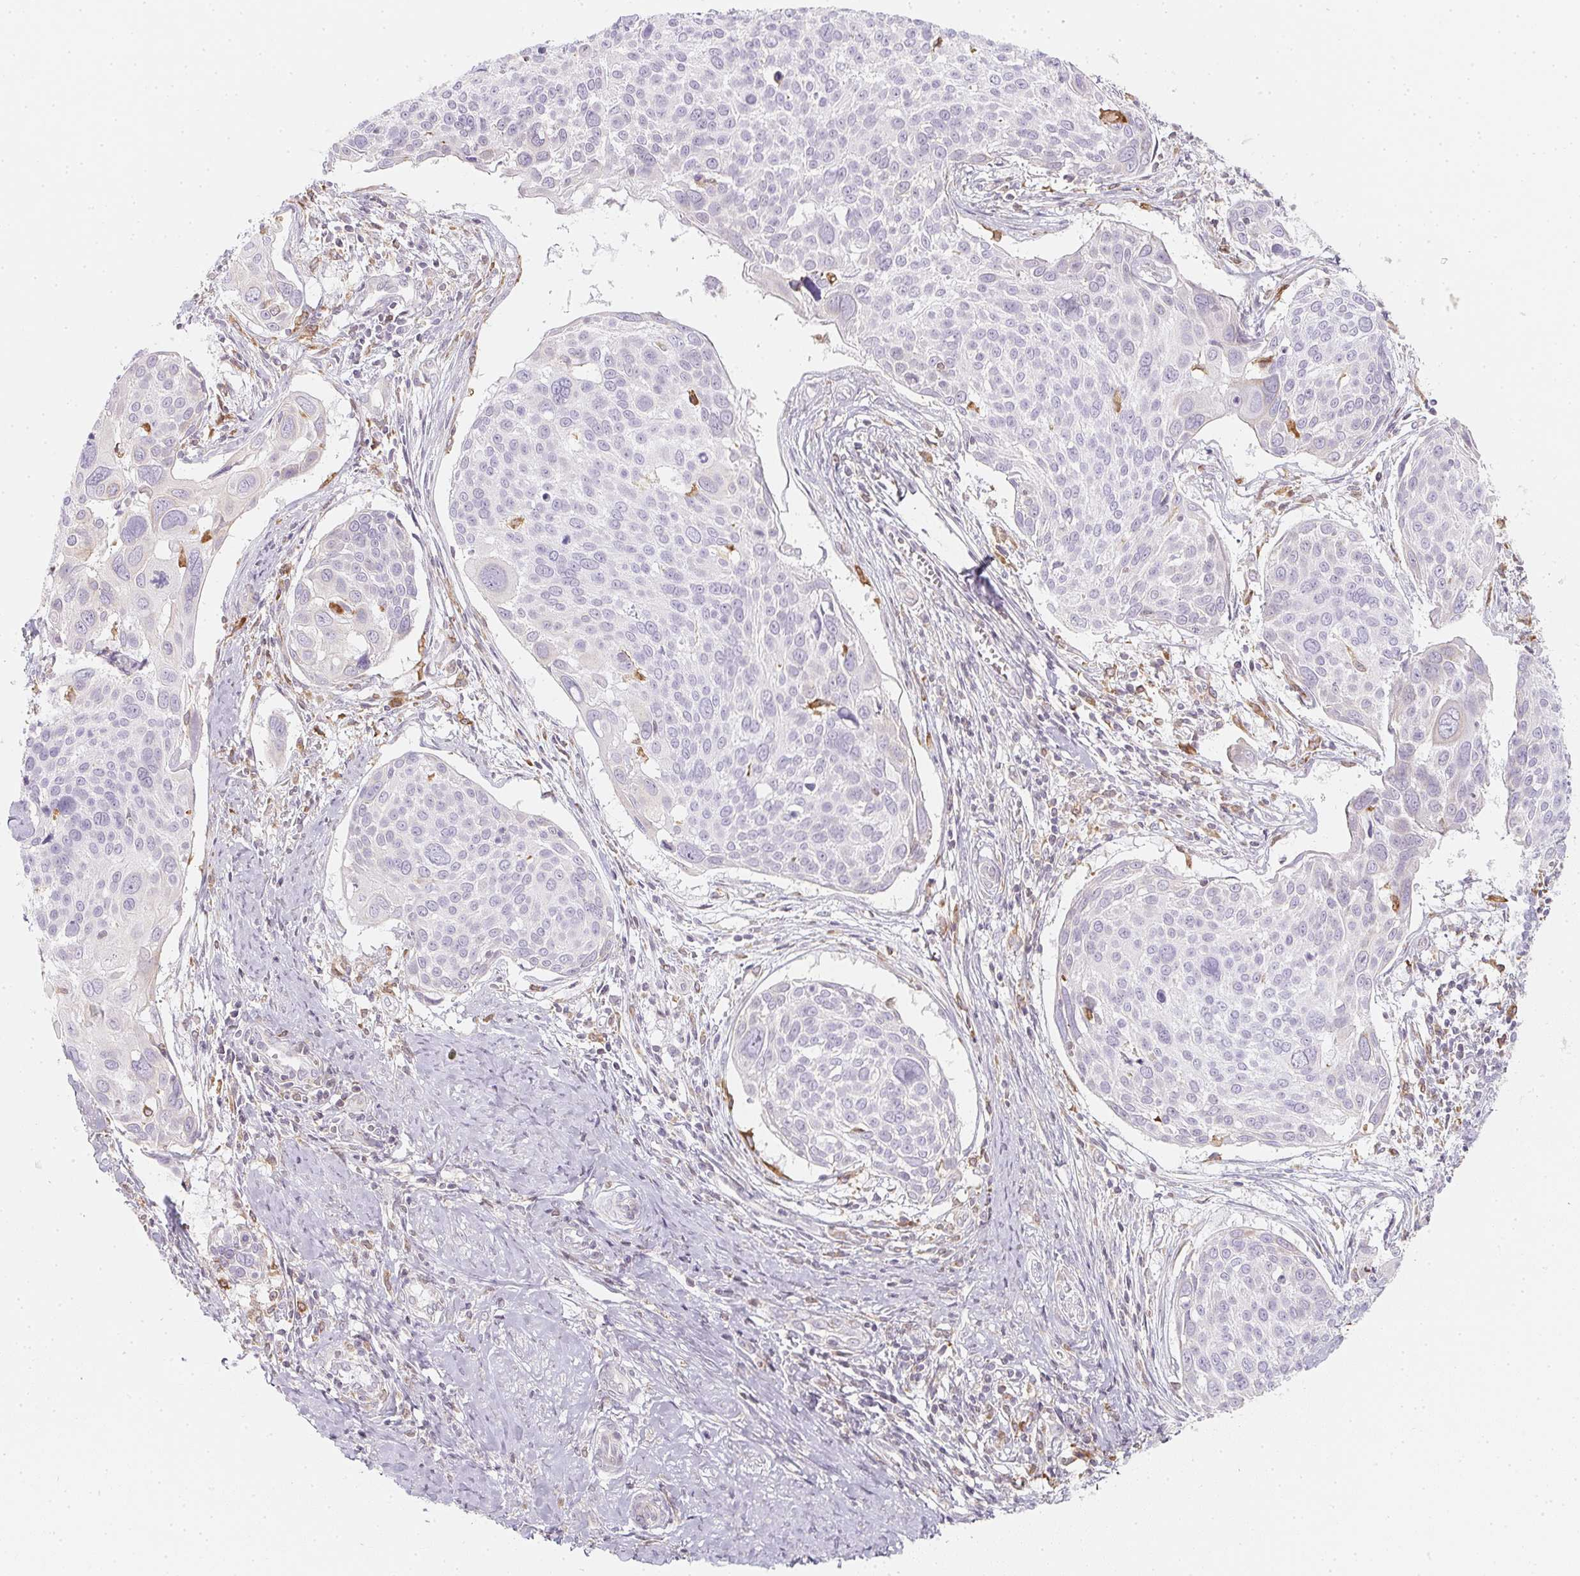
{"staining": {"intensity": "negative", "quantity": "none", "location": "none"}, "tissue": "cervical cancer", "cell_type": "Tumor cells", "image_type": "cancer", "snomed": [{"axis": "morphology", "description": "Squamous cell carcinoma, NOS"}, {"axis": "topography", "description": "Cervix"}], "caption": "Protein analysis of squamous cell carcinoma (cervical) displays no significant positivity in tumor cells. (DAB immunohistochemistry (IHC) with hematoxylin counter stain).", "gene": "SOAT1", "patient": {"sex": "female", "age": 39}}